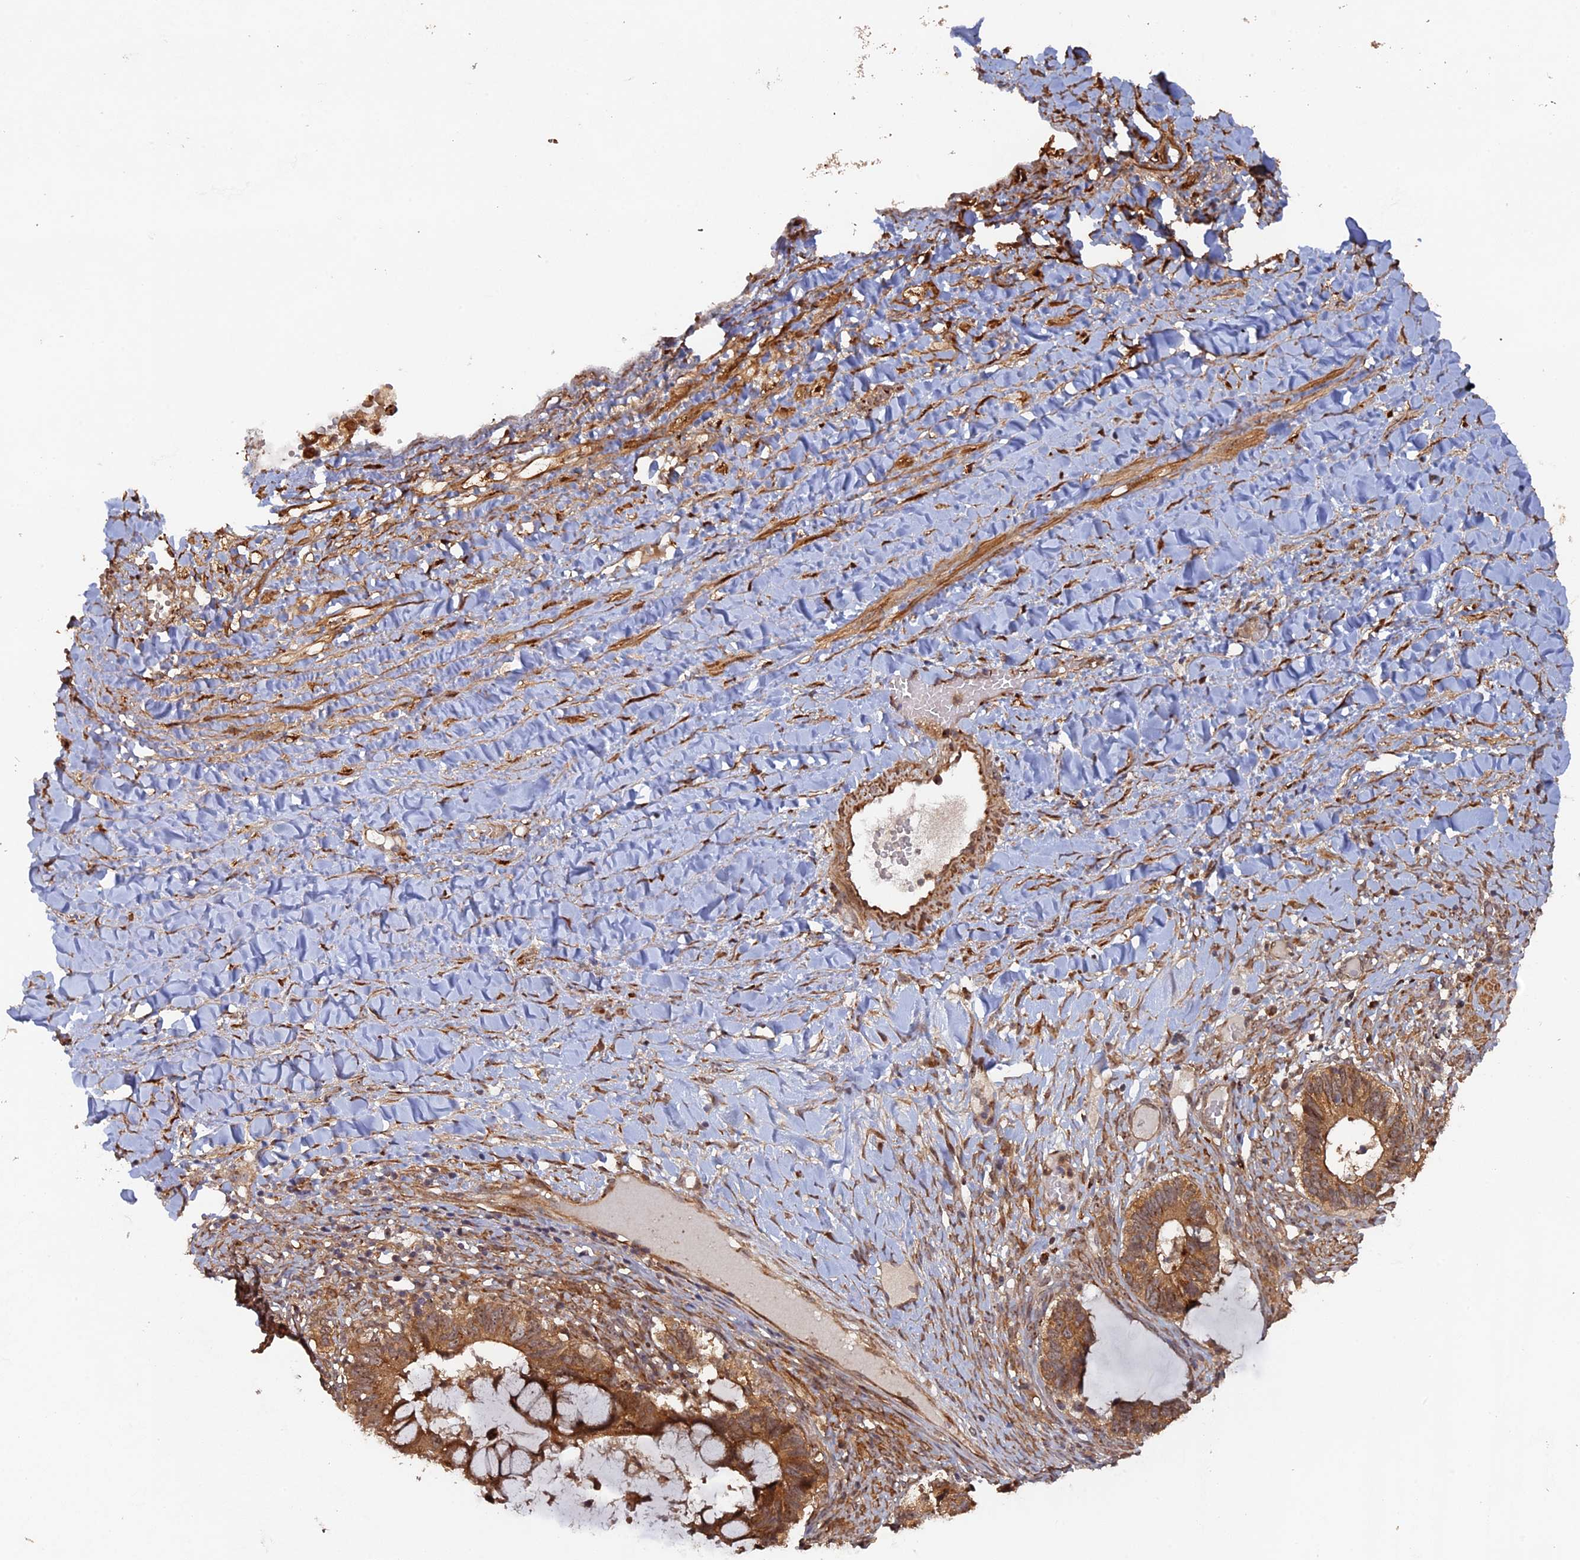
{"staining": {"intensity": "strong", "quantity": ">75%", "location": "cytoplasmic/membranous"}, "tissue": "ovarian cancer", "cell_type": "Tumor cells", "image_type": "cancer", "snomed": [{"axis": "morphology", "description": "Cystadenocarcinoma, mucinous, NOS"}, {"axis": "topography", "description": "Ovary"}], "caption": "A brown stain shows strong cytoplasmic/membranous staining of a protein in mucinous cystadenocarcinoma (ovarian) tumor cells.", "gene": "VPS37C", "patient": {"sex": "female", "age": 61}}